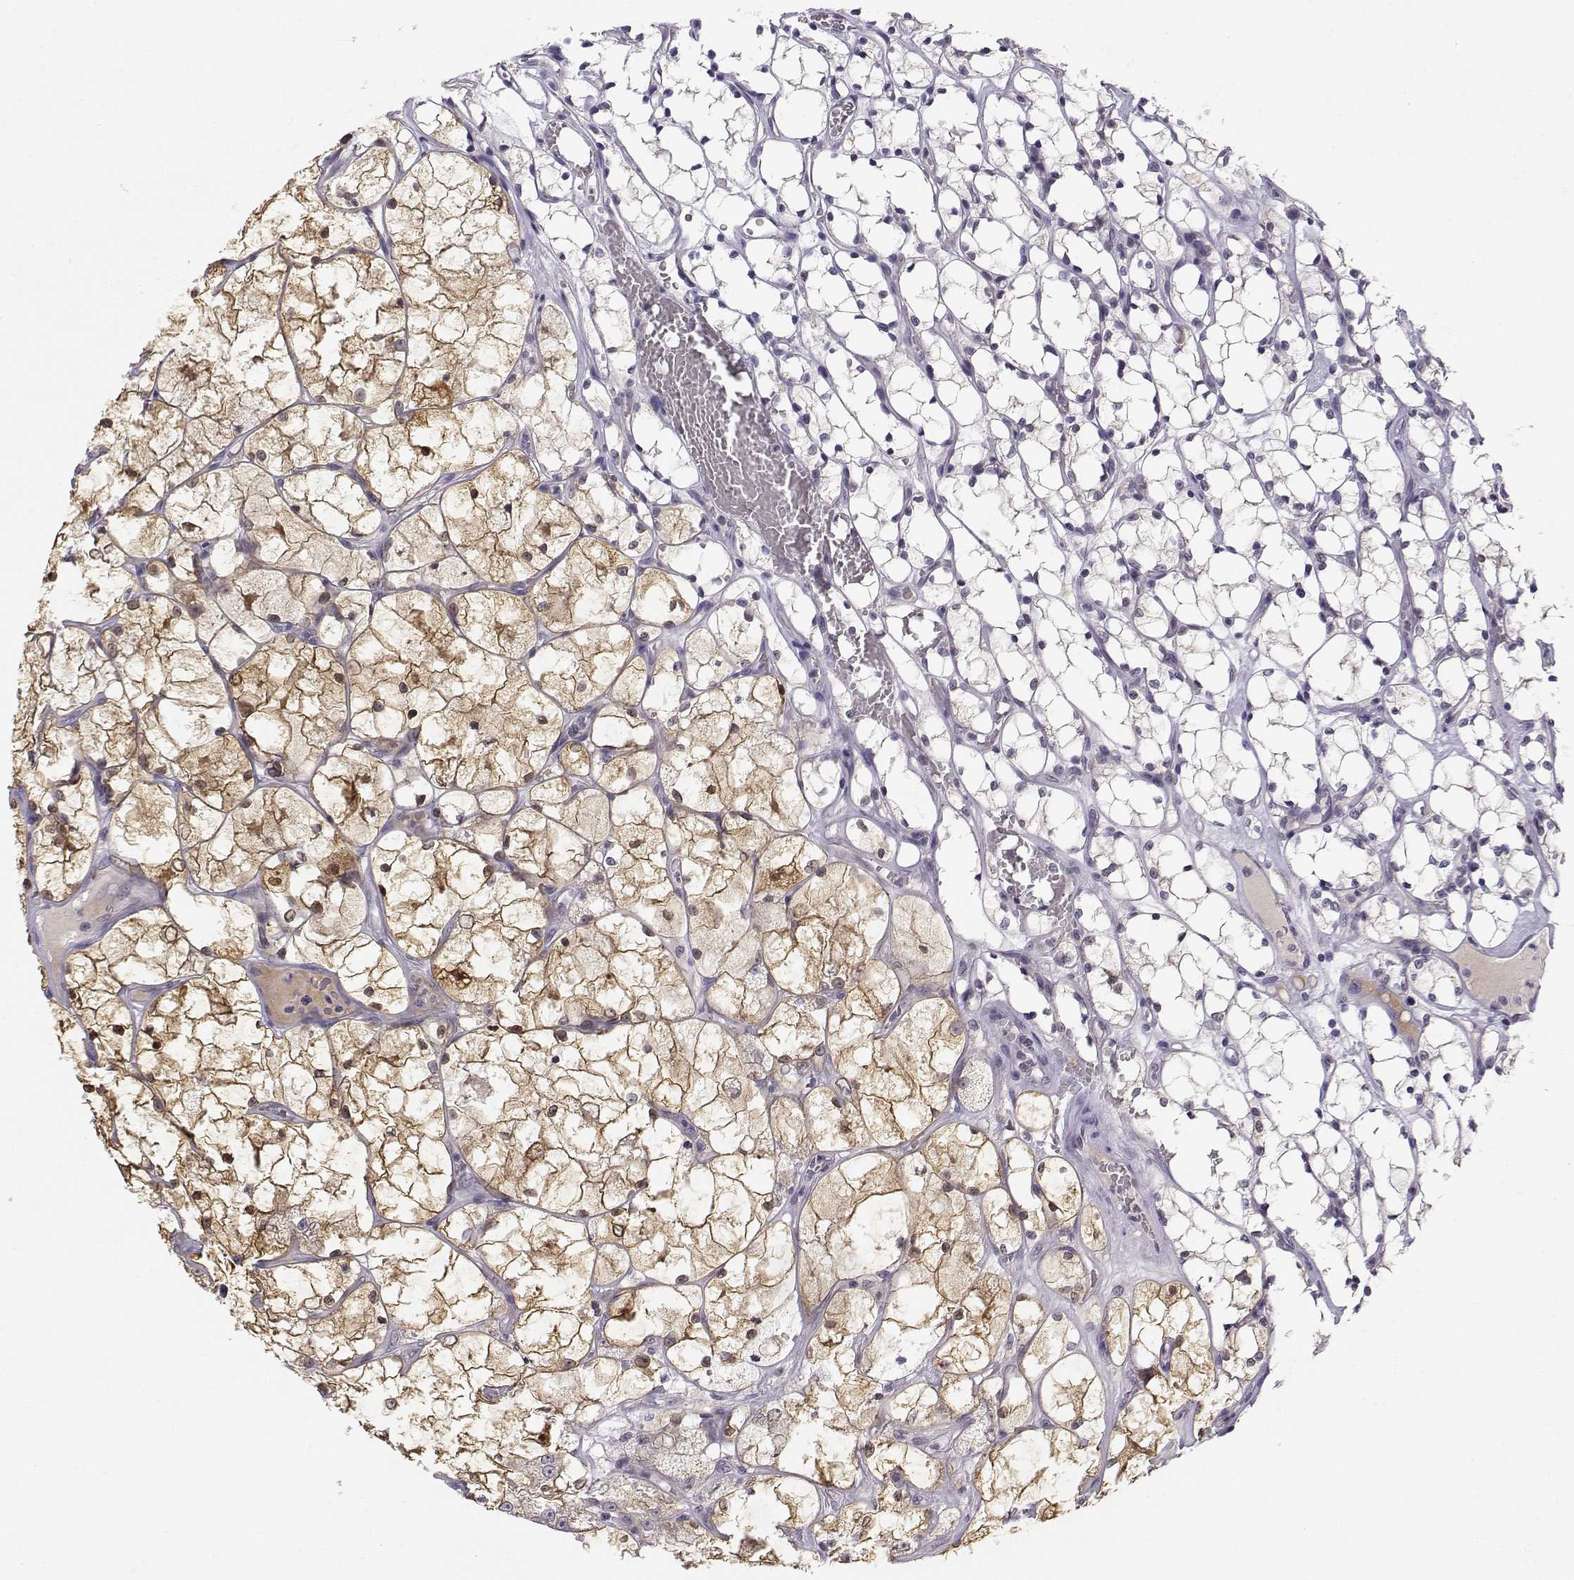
{"staining": {"intensity": "strong", "quantity": "25%-75%", "location": "cytoplasmic/membranous,nuclear"}, "tissue": "renal cancer", "cell_type": "Tumor cells", "image_type": "cancer", "snomed": [{"axis": "morphology", "description": "Adenocarcinoma, NOS"}, {"axis": "topography", "description": "Kidney"}], "caption": "Renal adenocarcinoma stained with DAB (3,3'-diaminobenzidine) immunohistochemistry shows high levels of strong cytoplasmic/membranous and nuclear expression in about 25%-75% of tumor cells. (Brightfield microscopy of DAB IHC at high magnification).", "gene": "ACSL6", "patient": {"sex": "female", "age": 69}}